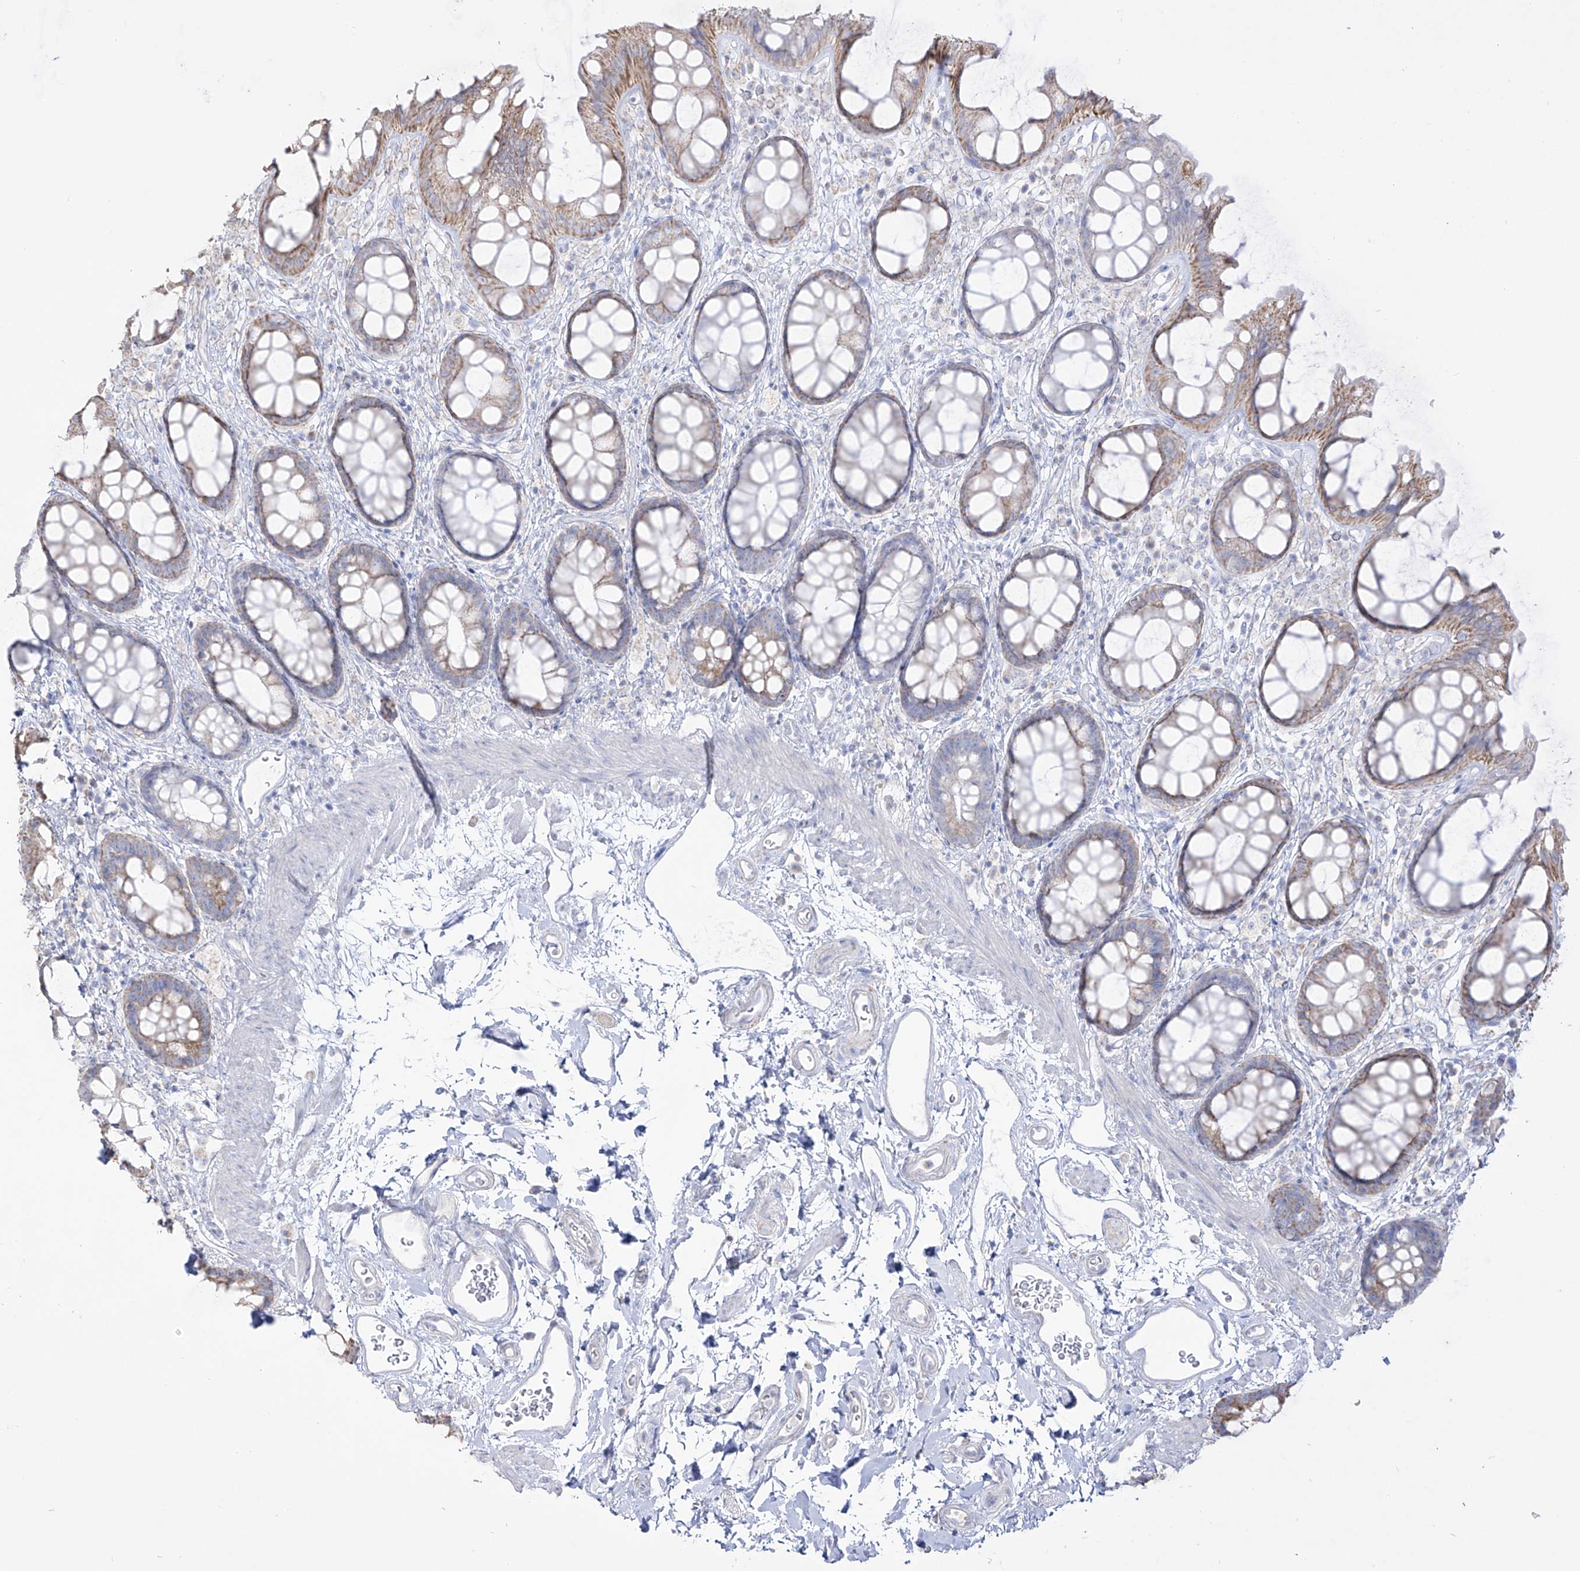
{"staining": {"intensity": "weak", "quantity": "25%-75%", "location": "cytoplasmic/membranous"}, "tissue": "rectum", "cell_type": "Glandular cells", "image_type": "normal", "snomed": [{"axis": "morphology", "description": "Normal tissue, NOS"}, {"axis": "topography", "description": "Rectum"}], "caption": "Glandular cells show weak cytoplasmic/membranous expression in about 25%-75% of cells in normal rectum.", "gene": "RCHY1", "patient": {"sex": "female", "age": 65}}